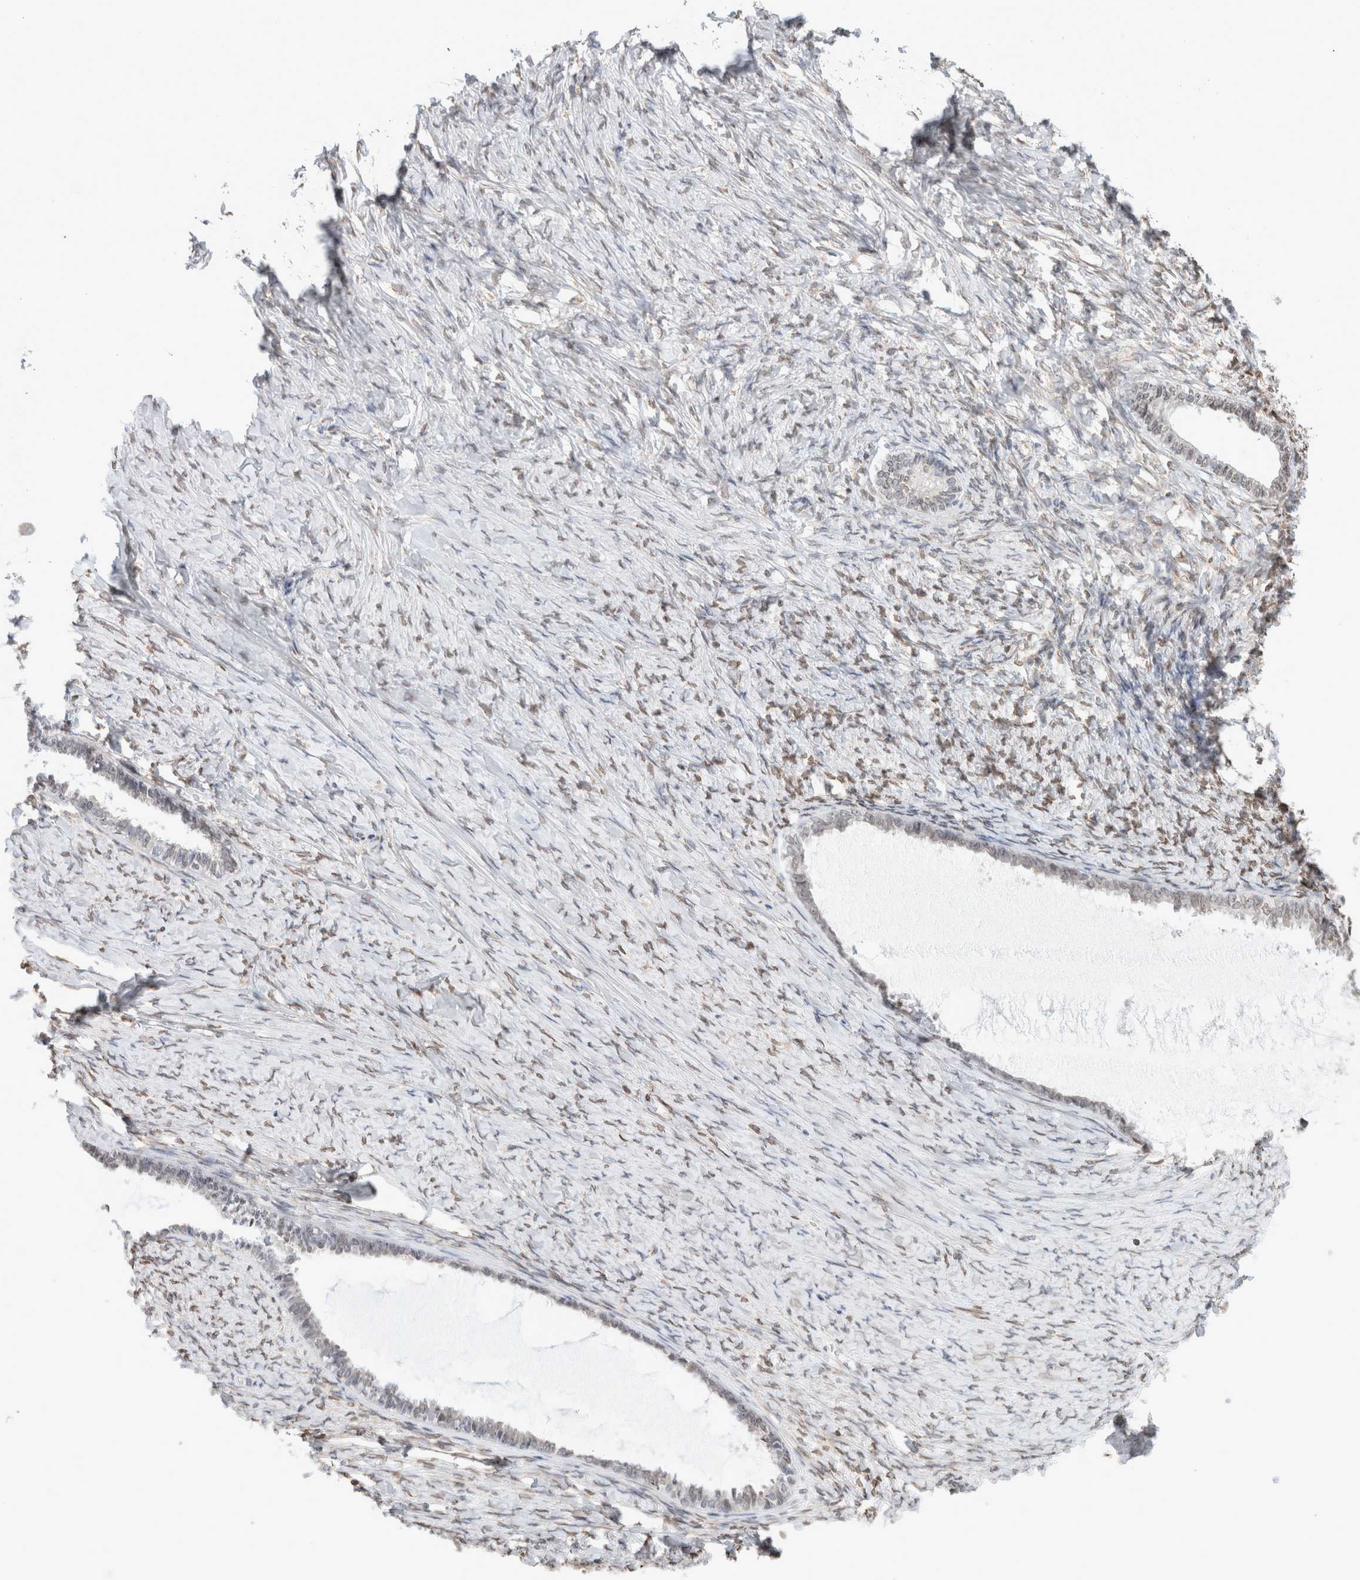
{"staining": {"intensity": "negative", "quantity": "none", "location": "none"}, "tissue": "ovarian cancer", "cell_type": "Tumor cells", "image_type": "cancer", "snomed": [{"axis": "morphology", "description": "Cystadenocarcinoma, serous, NOS"}, {"axis": "topography", "description": "Ovary"}], "caption": "The histopathology image shows no significant expression in tumor cells of ovarian serous cystadenocarcinoma.", "gene": "RBMX2", "patient": {"sex": "female", "age": 79}}